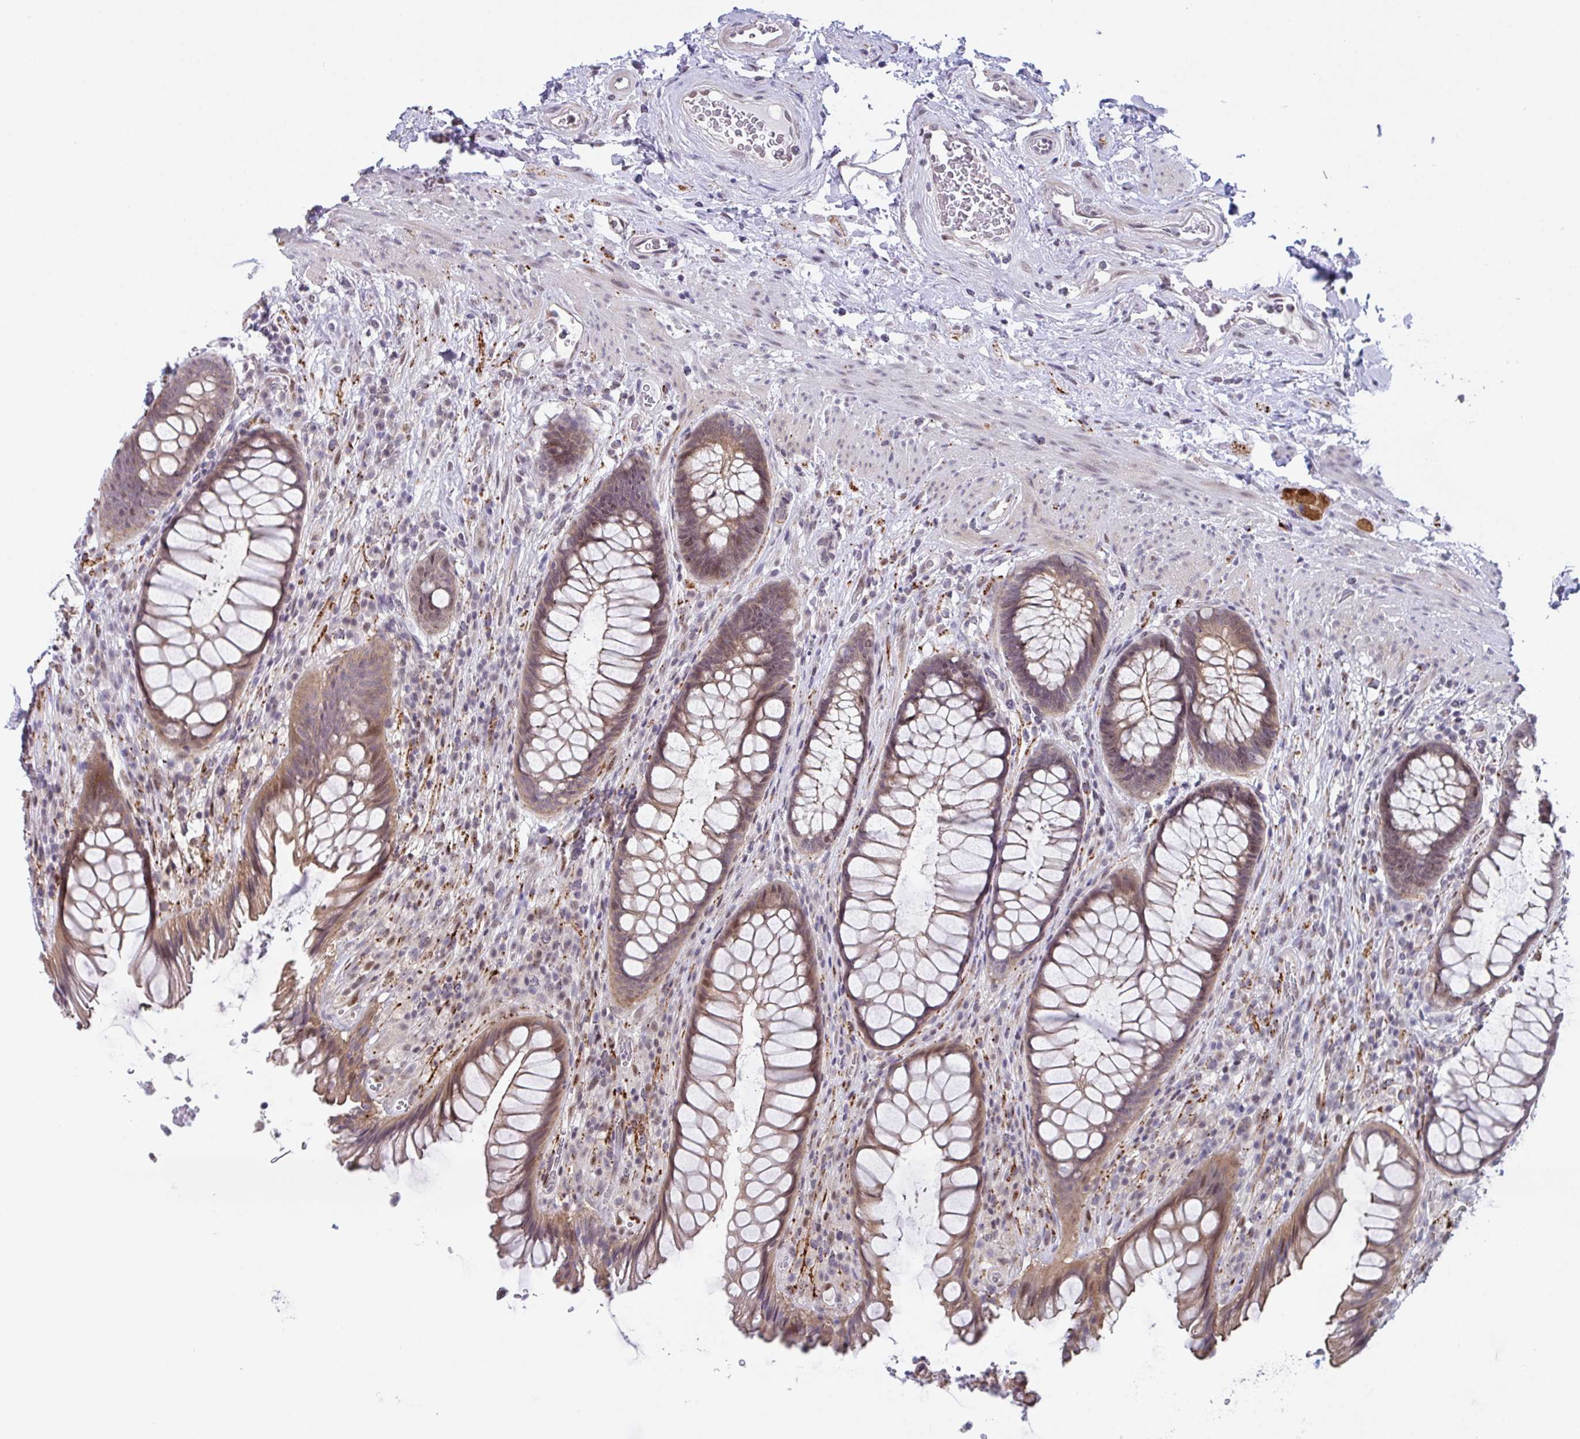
{"staining": {"intensity": "moderate", "quantity": ">75%", "location": "cytoplasmic/membranous,nuclear"}, "tissue": "rectum", "cell_type": "Glandular cells", "image_type": "normal", "snomed": [{"axis": "morphology", "description": "Normal tissue, NOS"}, {"axis": "topography", "description": "Rectum"}], "caption": "A high-resolution image shows IHC staining of normal rectum, which demonstrates moderate cytoplasmic/membranous,nuclear positivity in about >75% of glandular cells.", "gene": "RBM18", "patient": {"sex": "male", "age": 53}}